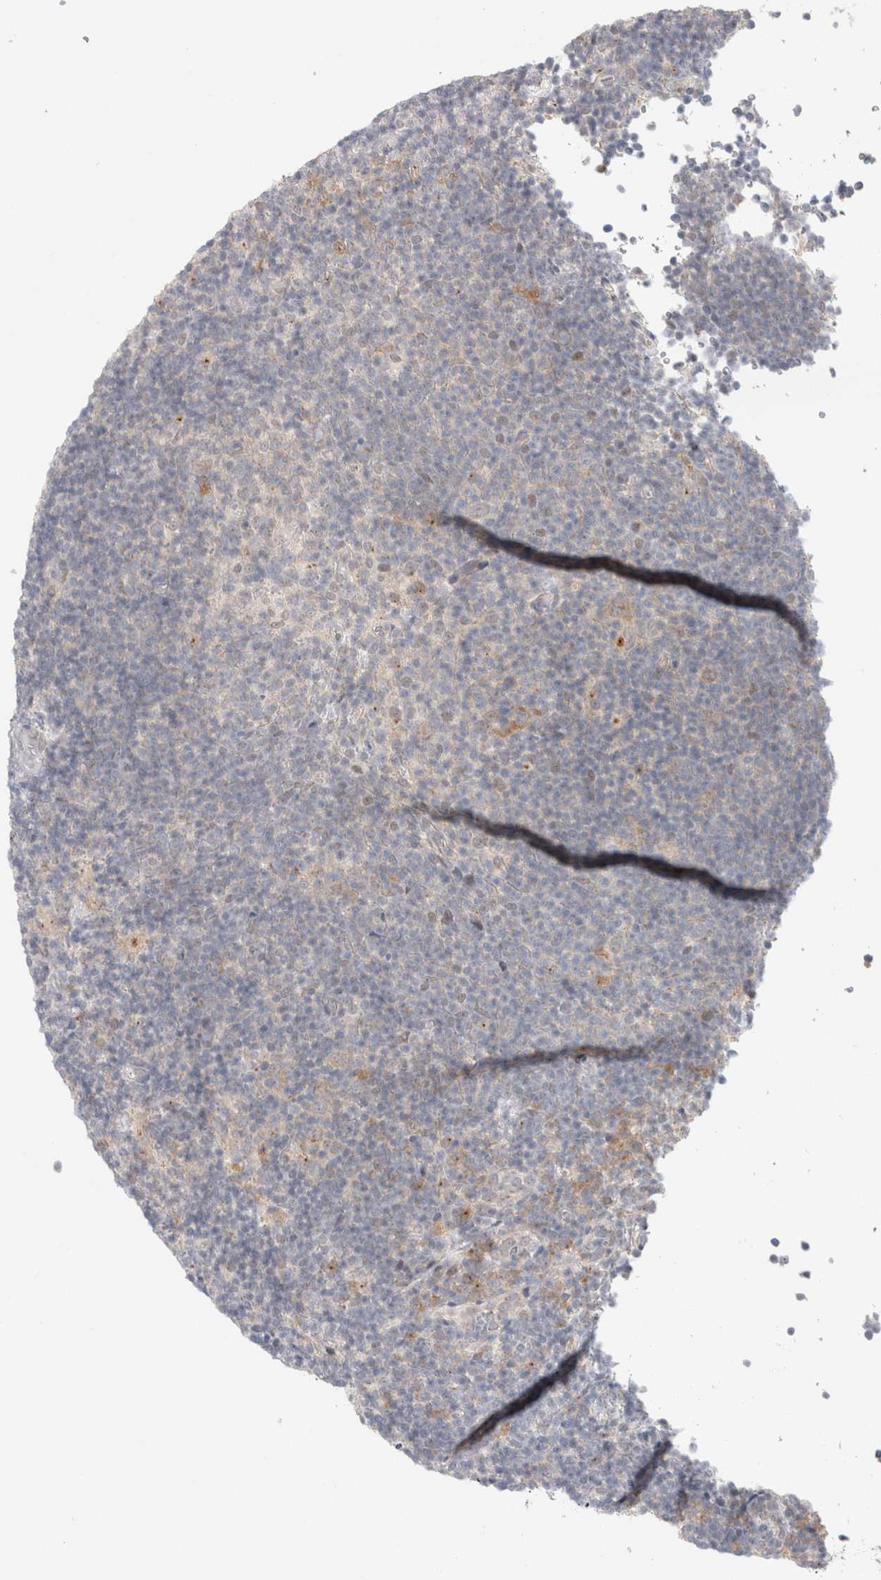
{"staining": {"intensity": "weak", "quantity": ">75%", "location": "cytoplasmic/membranous"}, "tissue": "lymphoma", "cell_type": "Tumor cells", "image_type": "cancer", "snomed": [{"axis": "morphology", "description": "Hodgkin's disease, NOS"}, {"axis": "topography", "description": "Lymph node"}], "caption": "IHC histopathology image of human lymphoma stained for a protein (brown), which exhibits low levels of weak cytoplasmic/membranous expression in approximately >75% of tumor cells.", "gene": "BICD2", "patient": {"sex": "female", "age": 57}}